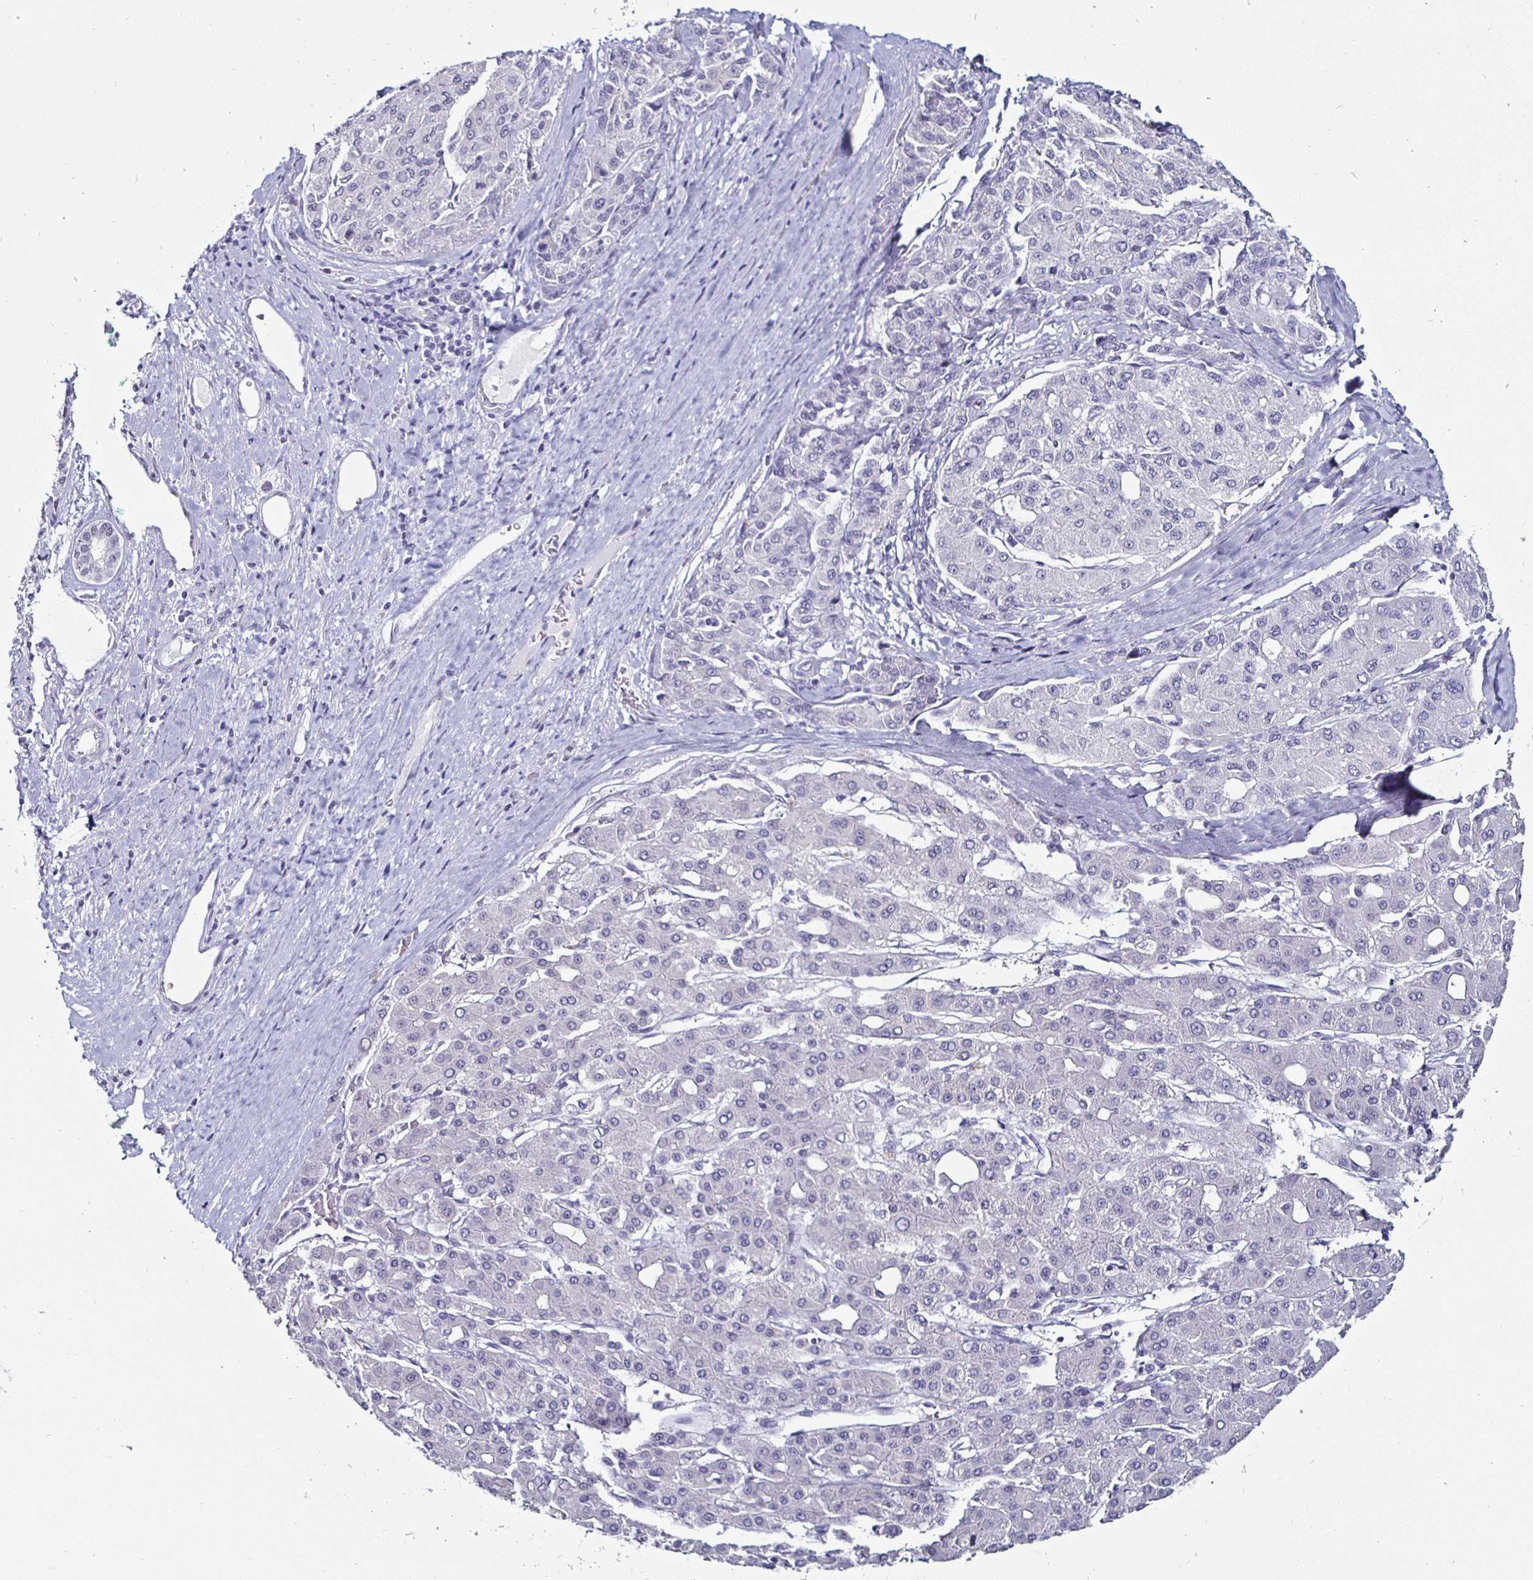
{"staining": {"intensity": "negative", "quantity": "none", "location": "none"}, "tissue": "liver cancer", "cell_type": "Tumor cells", "image_type": "cancer", "snomed": [{"axis": "morphology", "description": "Carcinoma, Hepatocellular, NOS"}, {"axis": "topography", "description": "Liver"}], "caption": "Tumor cells are negative for protein expression in human liver cancer (hepatocellular carcinoma).", "gene": "DDX39B", "patient": {"sex": "male", "age": 65}}